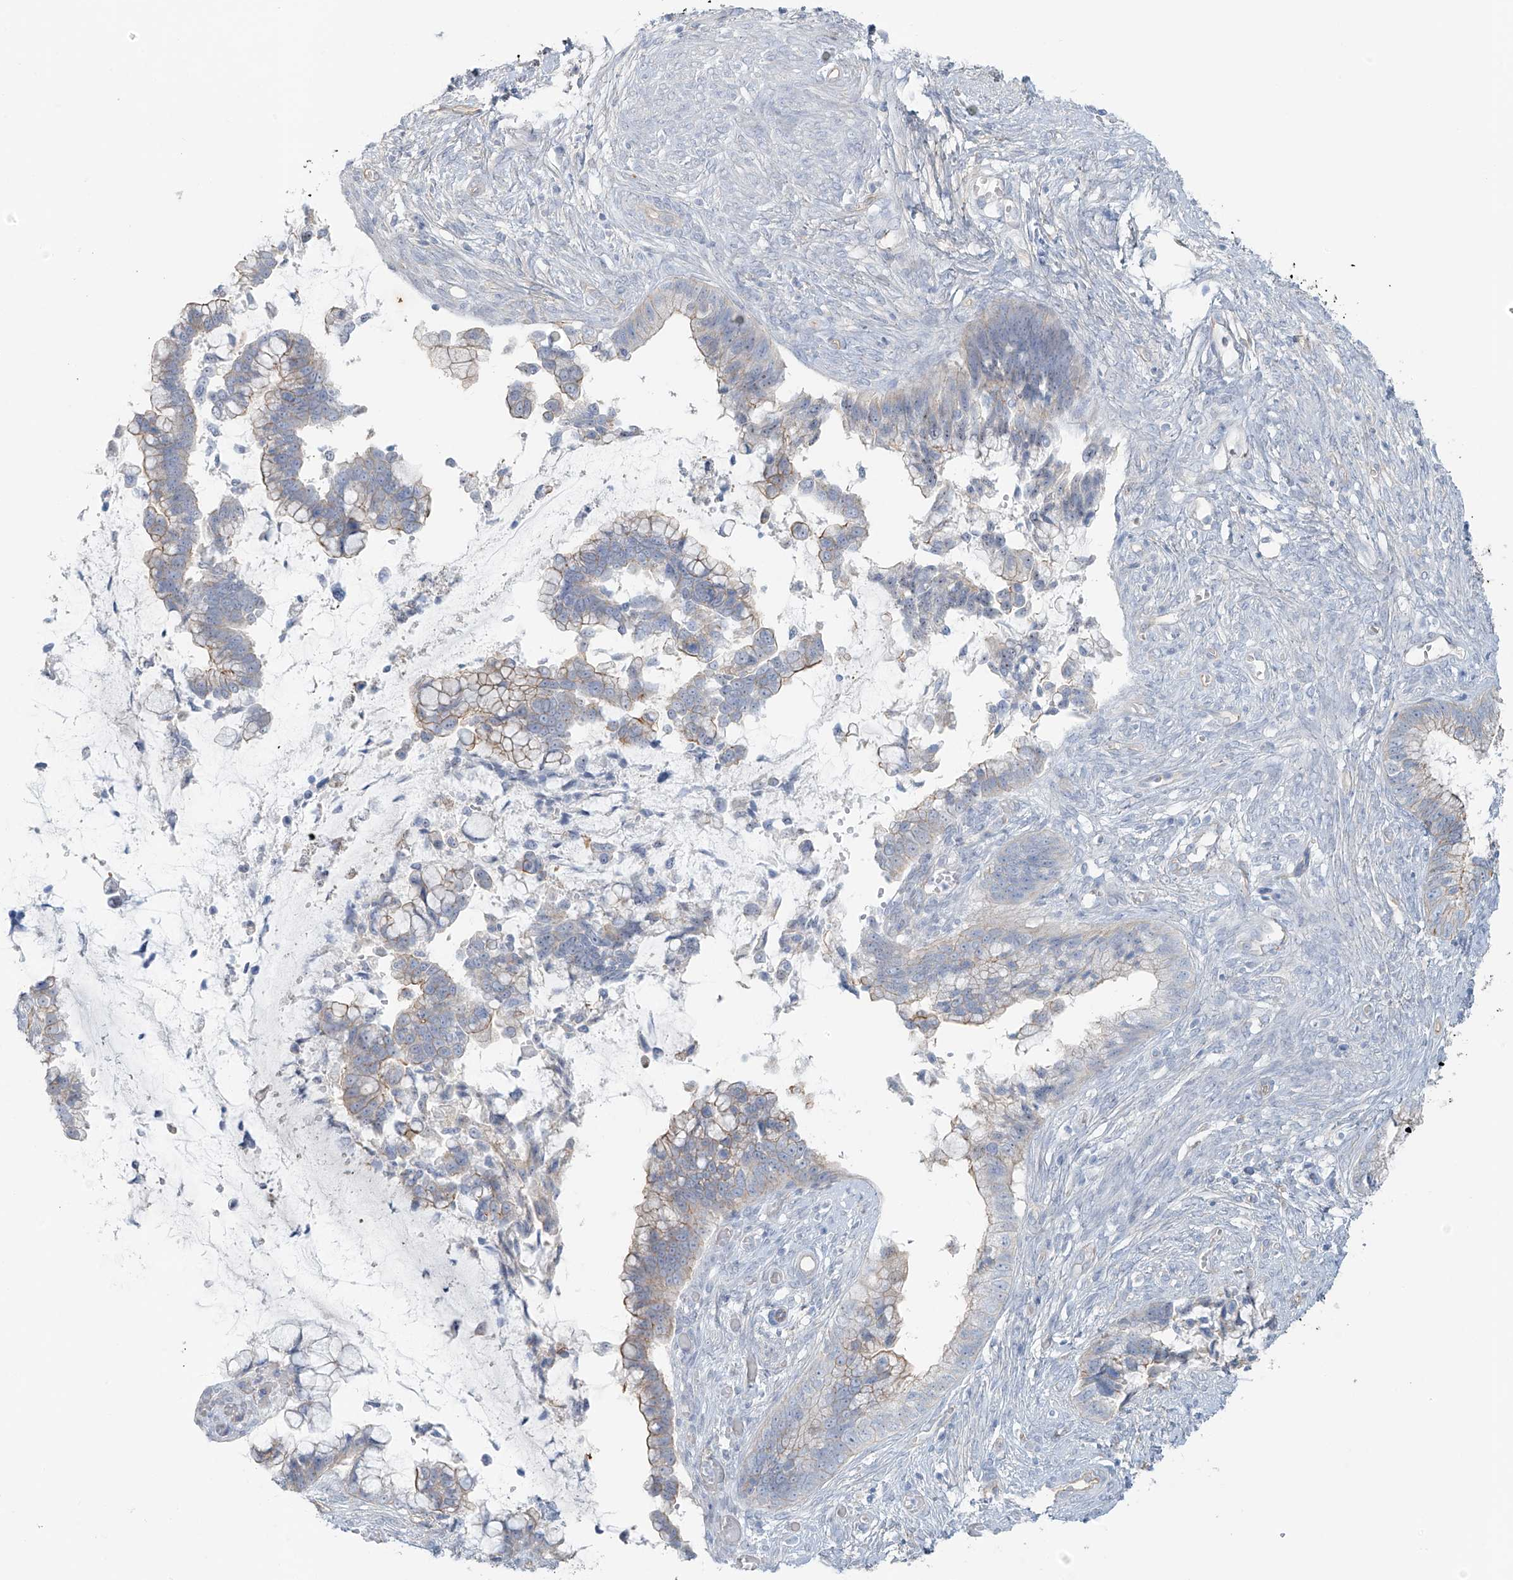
{"staining": {"intensity": "weak", "quantity": "<25%", "location": "cytoplasmic/membranous"}, "tissue": "cervical cancer", "cell_type": "Tumor cells", "image_type": "cancer", "snomed": [{"axis": "morphology", "description": "Adenocarcinoma, NOS"}, {"axis": "topography", "description": "Cervix"}], "caption": "This image is of cervical cancer (adenocarcinoma) stained with immunohistochemistry to label a protein in brown with the nuclei are counter-stained blue. There is no expression in tumor cells. (Brightfield microscopy of DAB (3,3'-diaminobenzidine) IHC at high magnification).", "gene": "TUBE1", "patient": {"sex": "female", "age": 44}}